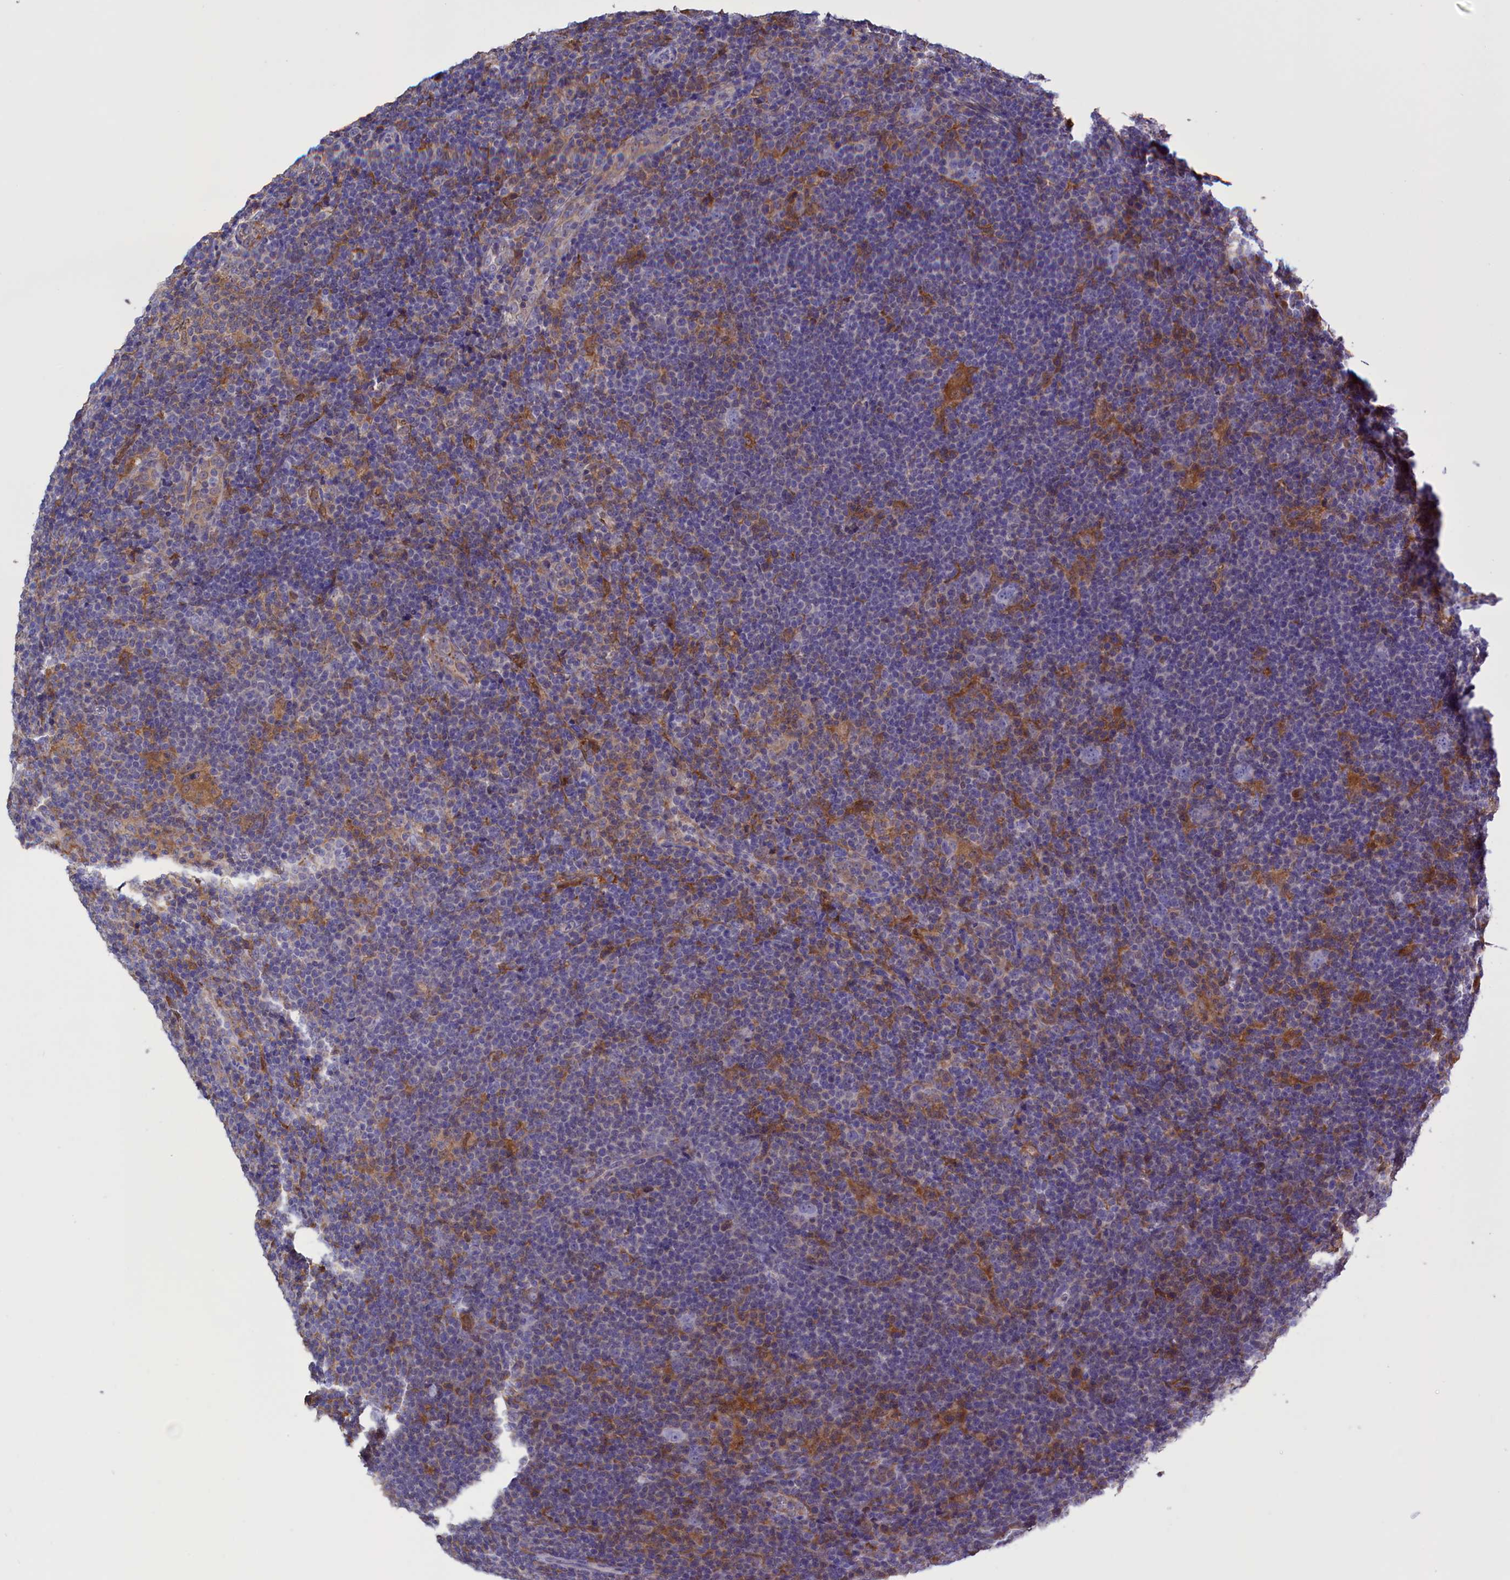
{"staining": {"intensity": "negative", "quantity": "none", "location": "none"}, "tissue": "lymphoma", "cell_type": "Tumor cells", "image_type": "cancer", "snomed": [{"axis": "morphology", "description": "Hodgkin's disease, NOS"}, {"axis": "topography", "description": "Lymph node"}], "caption": "This image is of lymphoma stained with immunohistochemistry to label a protein in brown with the nuclei are counter-stained blue. There is no positivity in tumor cells.", "gene": "ARHGAP18", "patient": {"sex": "female", "age": 57}}